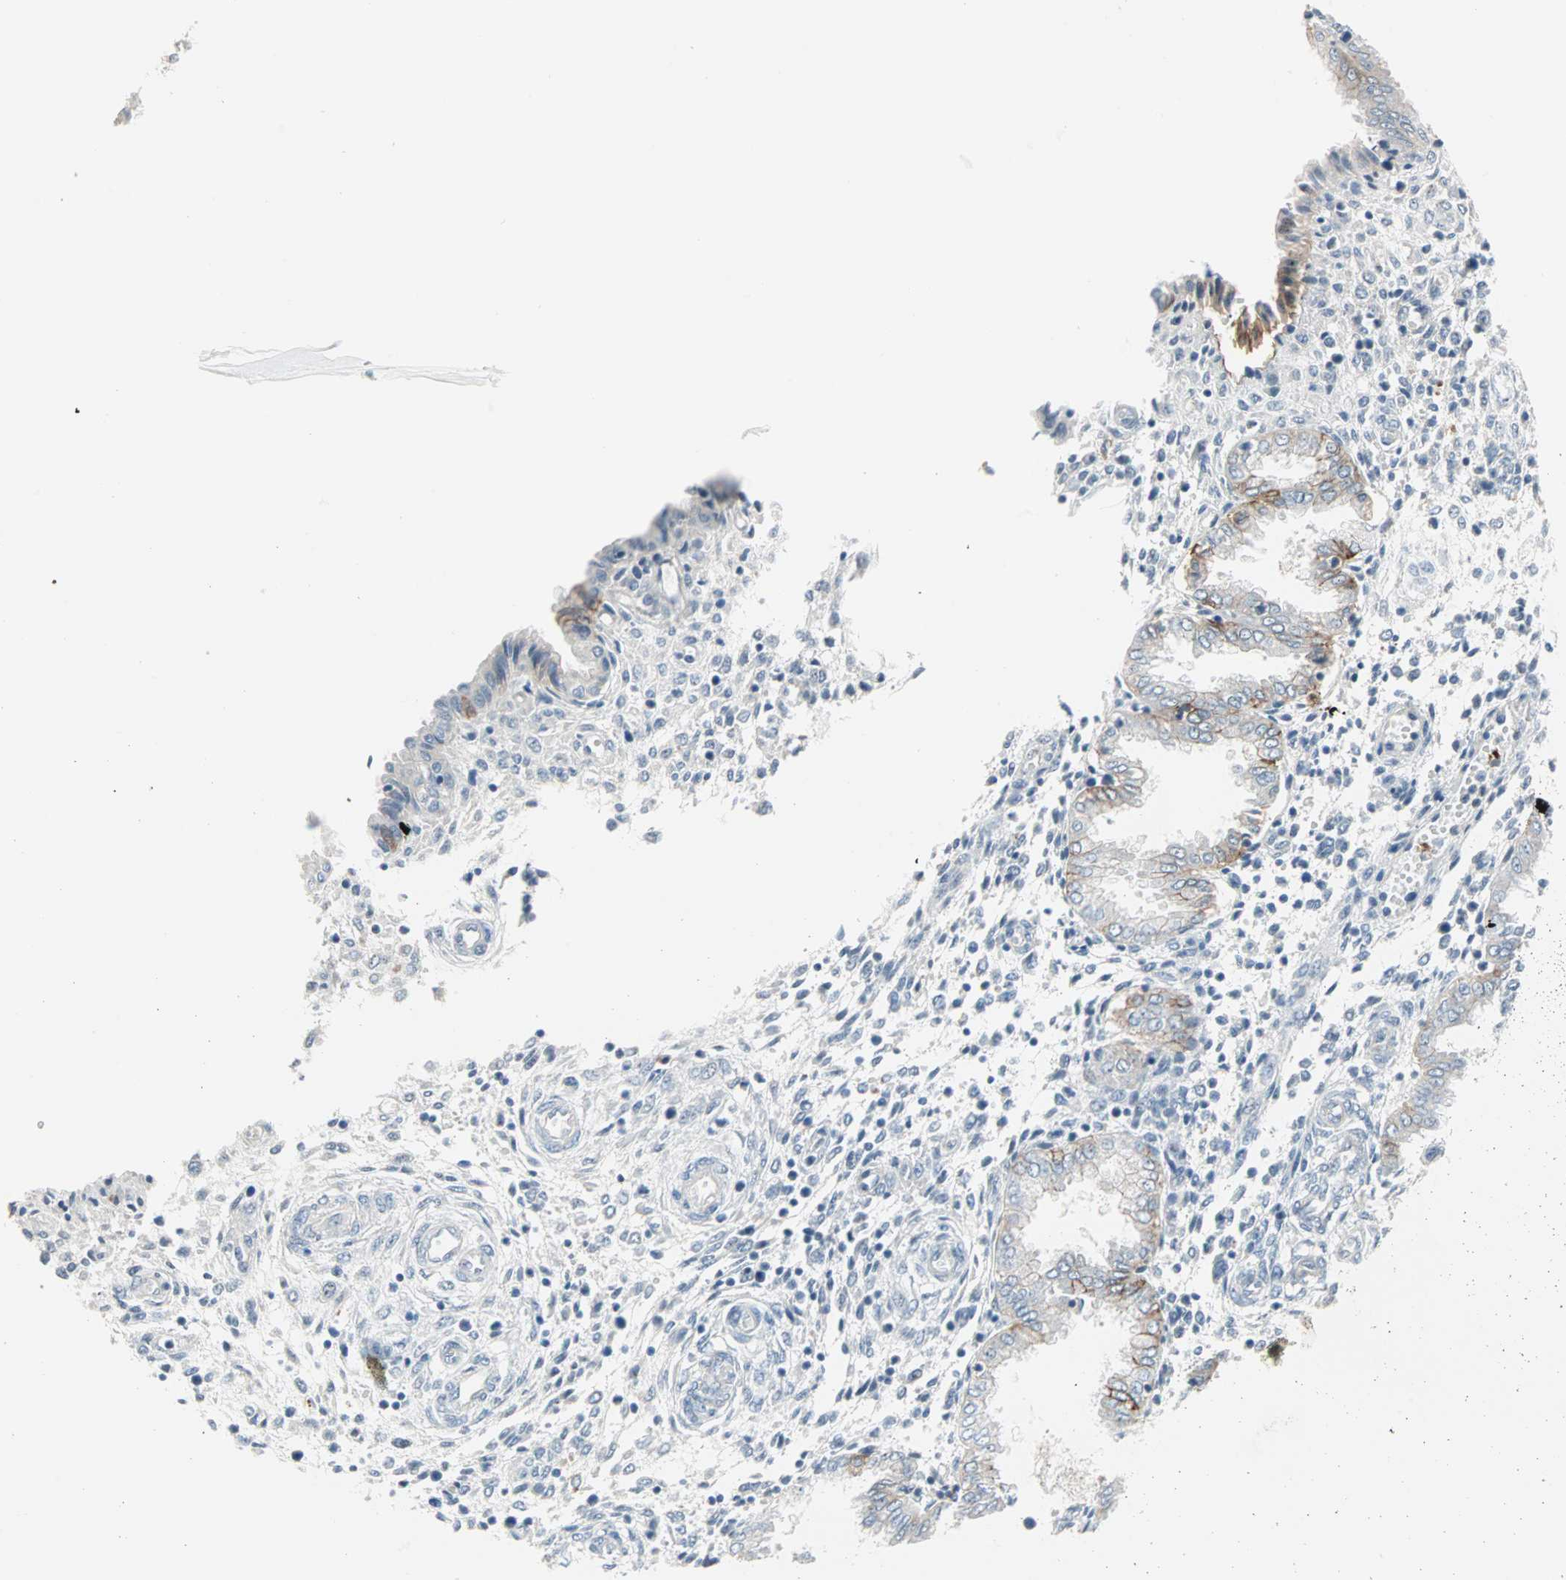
{"staining": {"intensity": "negative", "quantity": "none", "location": "none"}, "tissue": "endometrium", "cell_type": "Cells in endometrial stroma", "image_type": "normal", "snomed": [{"axis": "morphology", "description": "Normal tissue, NOS"}, {"axis": "topography", "description": "Endometrium"}], "caption": "The IHC image has no significant expression in cells in endometrial stroma of endometrium. (Immunohistochemistry, brightfield microscopy, high magnification).", "gene": "CAND2", "patient": {"sex": "female", "age": 33}}